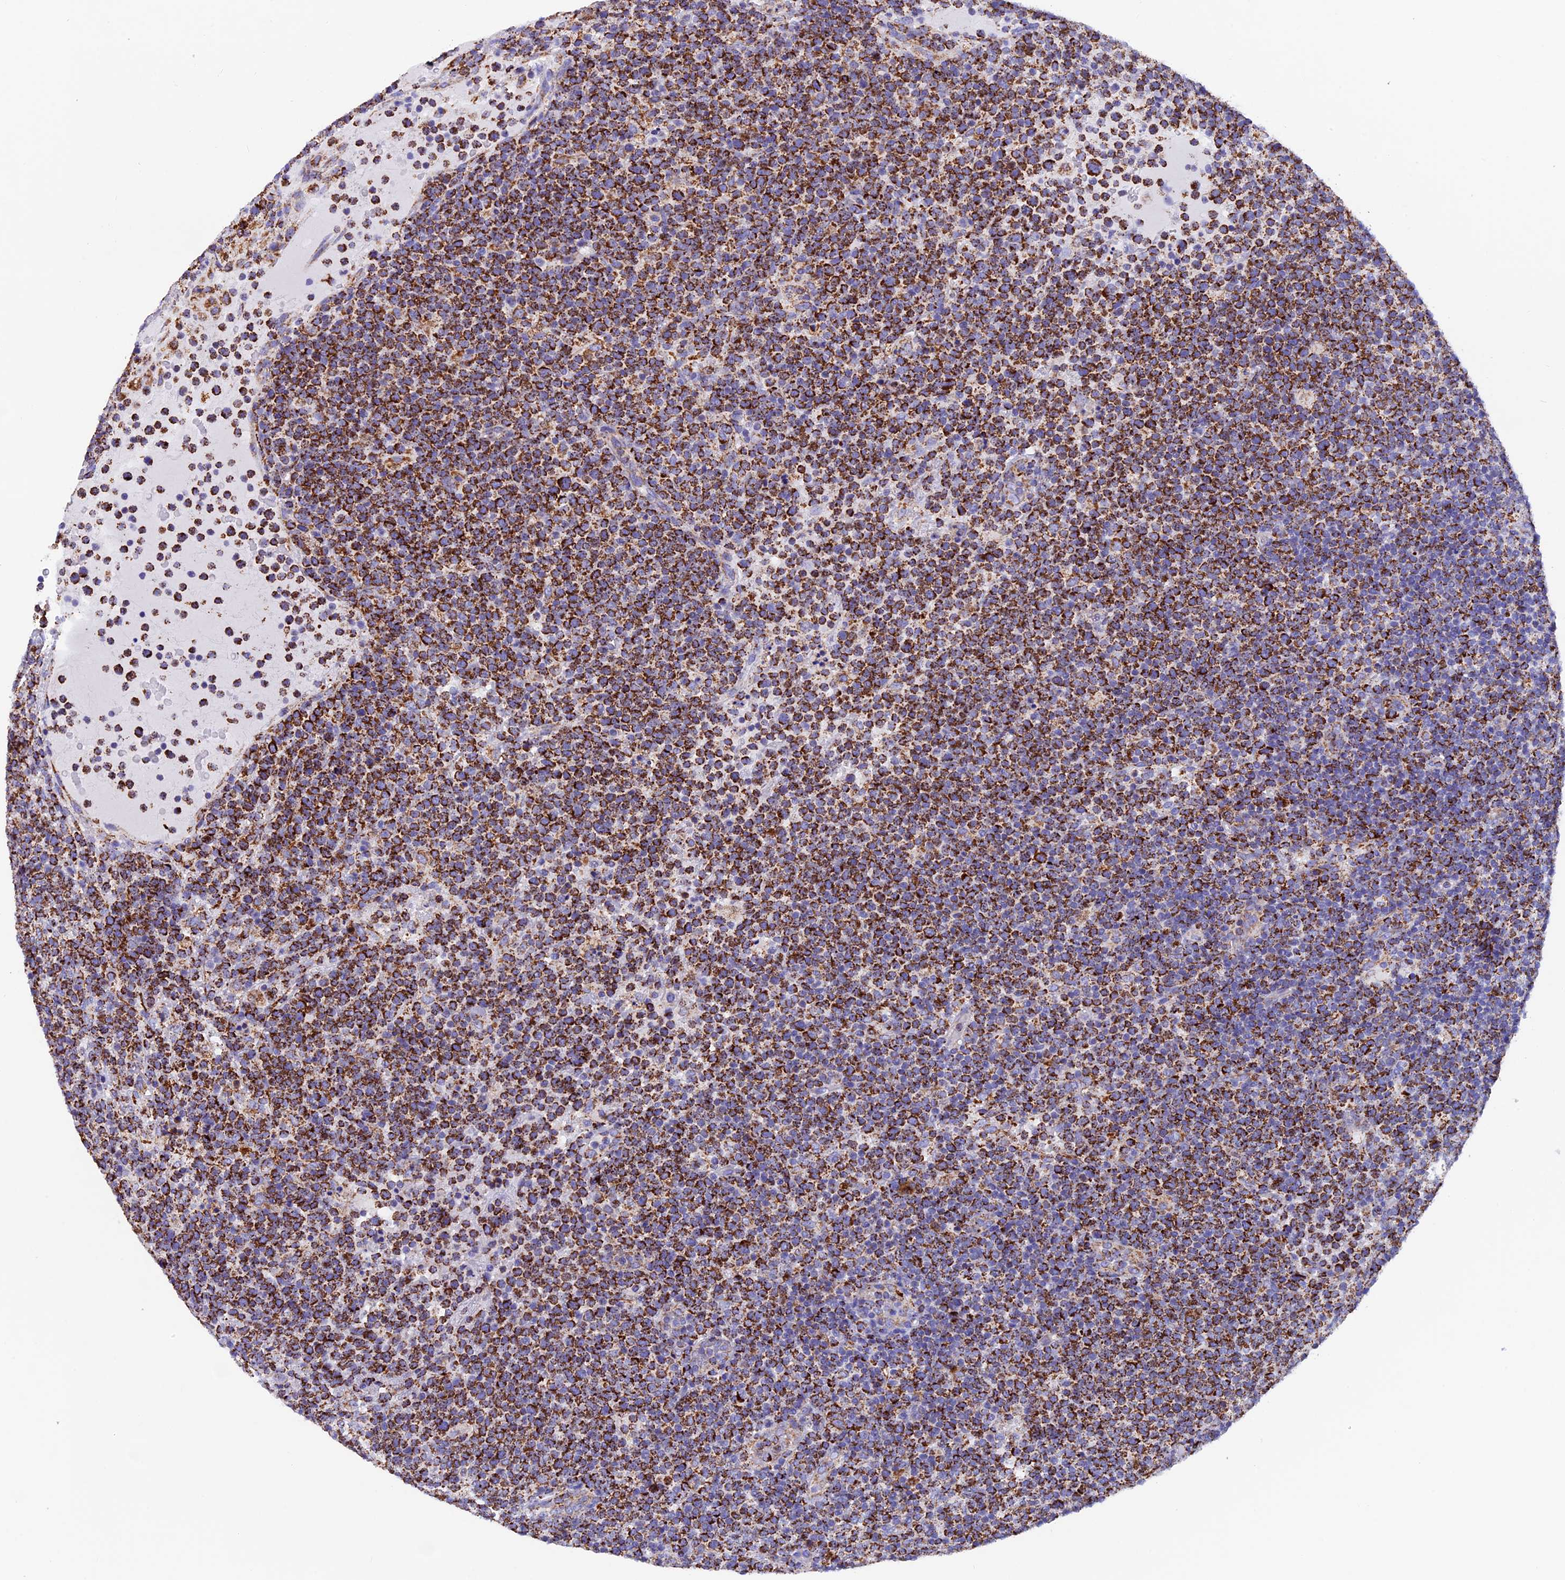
{"staining": {"intensity": "strong", "quantity": ">75%", "location": "cytoplasmic/membranous"}, "tissue": "lymphoma", "cell_type": "Tumor cells", "image_type": "cancer", "snomed": [{"axis": "morphology", "description": "Malignant lymphoma, non-Hodgkin's type, High grade"}, {"axis": "topography", "description": "Lymph node"}], "caption": "Brown immunohistochemical staining in malignant lymphoma, non-Hodgkin's type (high-grade) displays strong cytoplasmic/membranous positivity in approximately >75% of tumor cells.", "gene": "SLC8B1", "patient": {"sex": "male", "age": 61}}